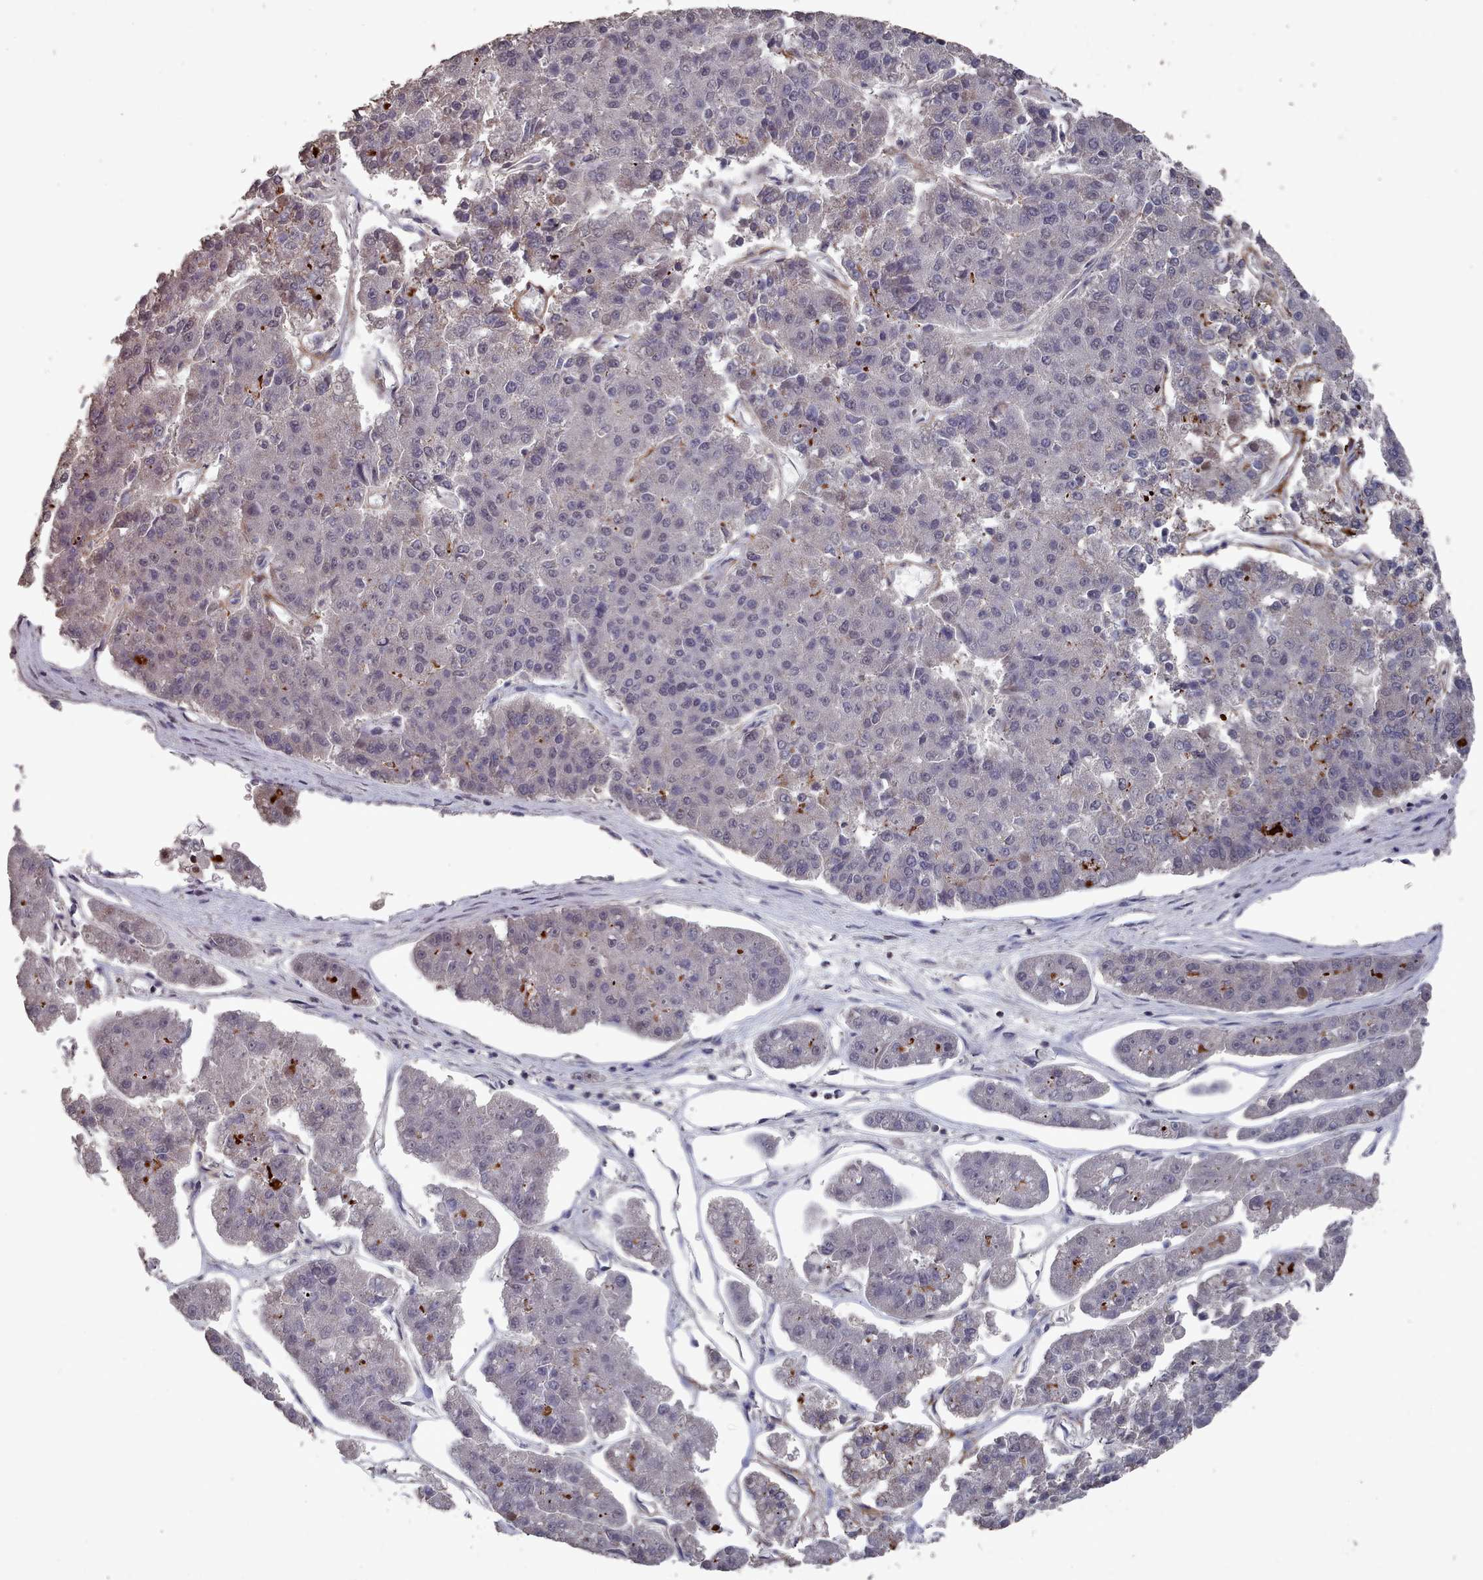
{"staining": {"intensity": "moderate", "quantity": "25%-75%", "location": "nuclear"}, "tissue": "pancreatic cancer", "cell_type": "Tumor cells", "image_type": "cancer", "snomed": [{"axis": "morphology", "description": "Adenocarcinoma, NOS"}, {"axis": "topography", "description": "Pancreas"}], "caption": "Immunohistochemical staining of adenocarcinoma (pancreatic) exhibits medium levels of moderate nuclear expression in about 25%-75% of tumor cells. The staining is performed using DAB brown chromogen to label protein expression. The nuclei are counter-stained blue using hematoxylin.", "gene": "PNRC2", "patient": {"sex": "male", "age": 50}}